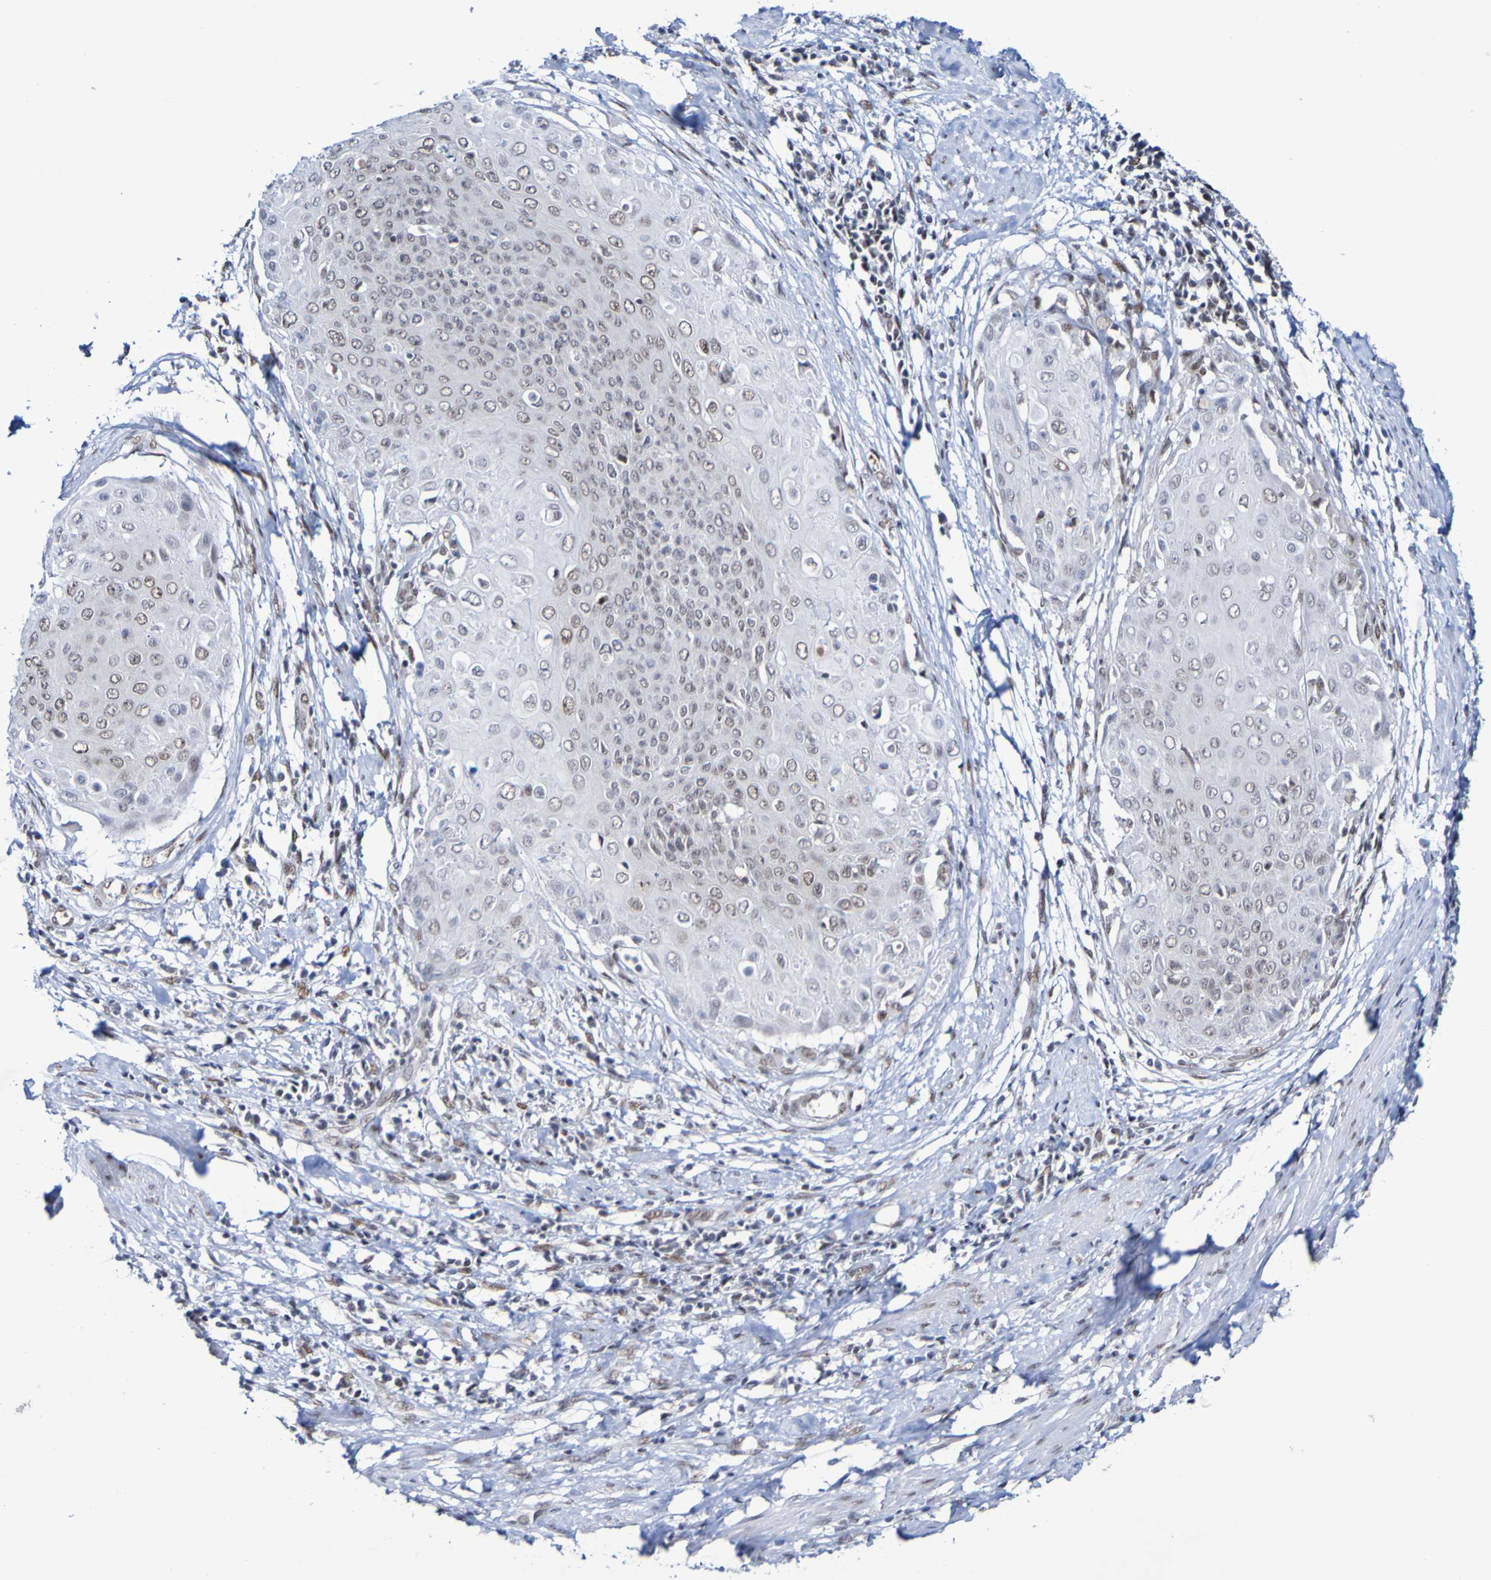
{"staining": {"intensity": "moderate", "quantity": "25%-75%", "location": "nuclear"}, "tissue": "cervical cancer", "cell_type": "Tumor cells", "image_type": "cancer", "snomed": [{"axis": "morphology", "description": "Squamous cell carcinoma, NOS"}, {"axis": "topography", "description": "Cervix"}], "caption": "Protein expression analysis of human cervical squamous cell carcinoma reveals moderate nuclear staining in about 25%-75% of tumor cells.", "gene": "PCGF1", "patient": {"sex": "female", "age": 39}}